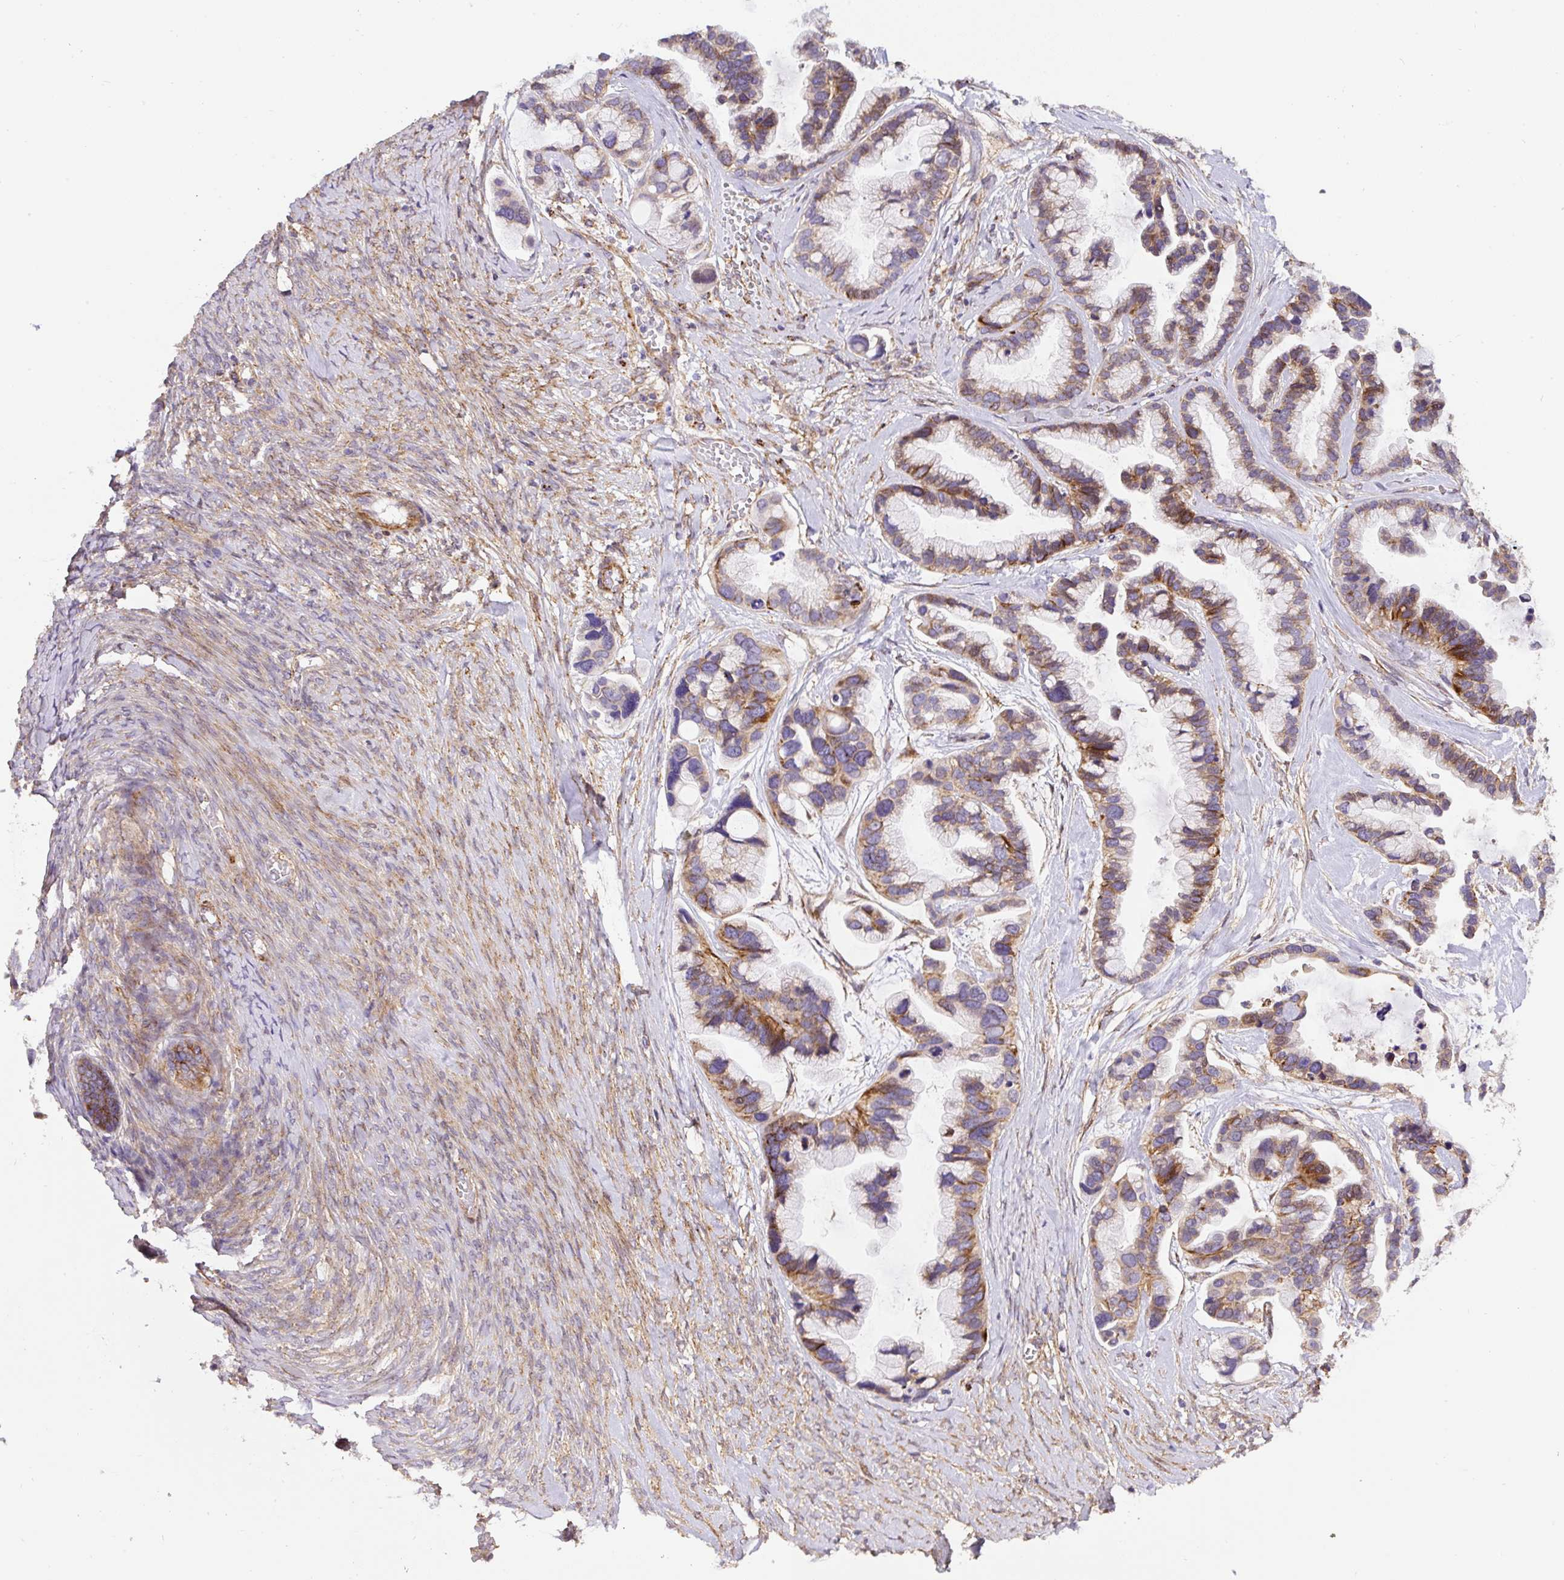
{"staining": {"intensity": "moderate", "quantity": "25%-75%", "location": "cytoplasmic/membranous"}, "tissue": "ovarian cancer", "cell_type": "Tumor cells", "image_type": "cancer", "snomed": [{"axis": "morphology", "description": "Cystadenocarcinoma, serous, NOS"}, {"axis": "topography", "description": "Ovary"}], "caption": "Immunohistochemical staining of human ovarian cancer shows medium levels of moderate cytoplasmic/membranous protein expression in approximately 25%-75% of tumor cells. The staining was performed using DAB to visualize the protein expression in brown, while the nuclei were stained in blue with hematoxylin (Magnification: 20x).", "gene": "RNF170", "patient": {"sex": "female", "age": 56}}